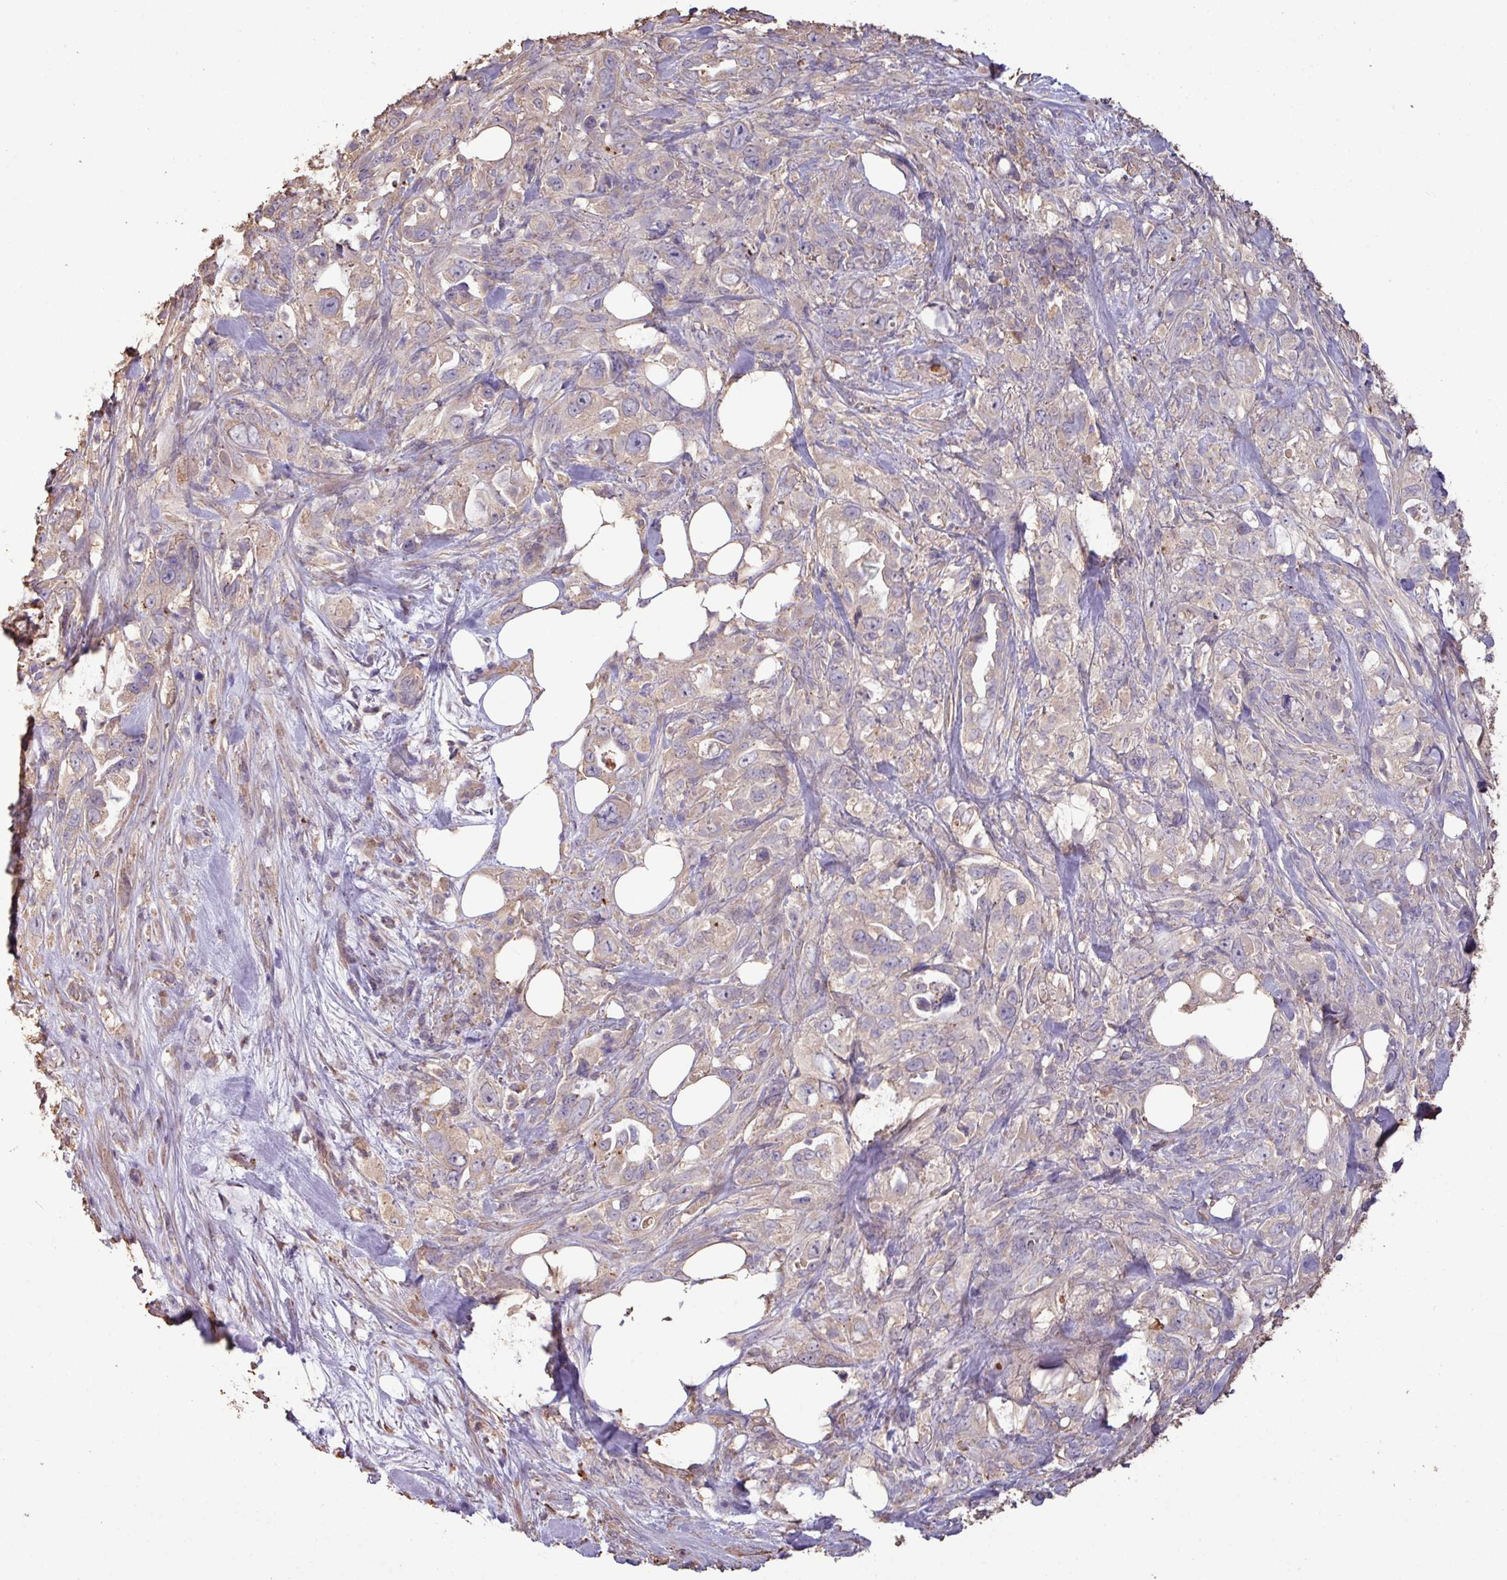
{"staining": {"intensity": "weak", "quantity": "25%-75%", "location": "cytoplasmic/membranous"}, "tissue": "pancreatic cancer", "cell_type": "Tumor cells", "image_type": "cancer", "snomed": [{"axis": "morphology", "description": "Adenocarcinoma, NOS"}, {"axis": "topography", "description": "Pancreas"}], "caption": "About 25%-75% of tumor cells in human pancreatic adenocarcinoma display weak cytoplasmic/membranous protein staining as visualized by brown immunohistochemical staining.", "gene": "CAMK2B", "patient": {"sex": "female", "age": 61}}